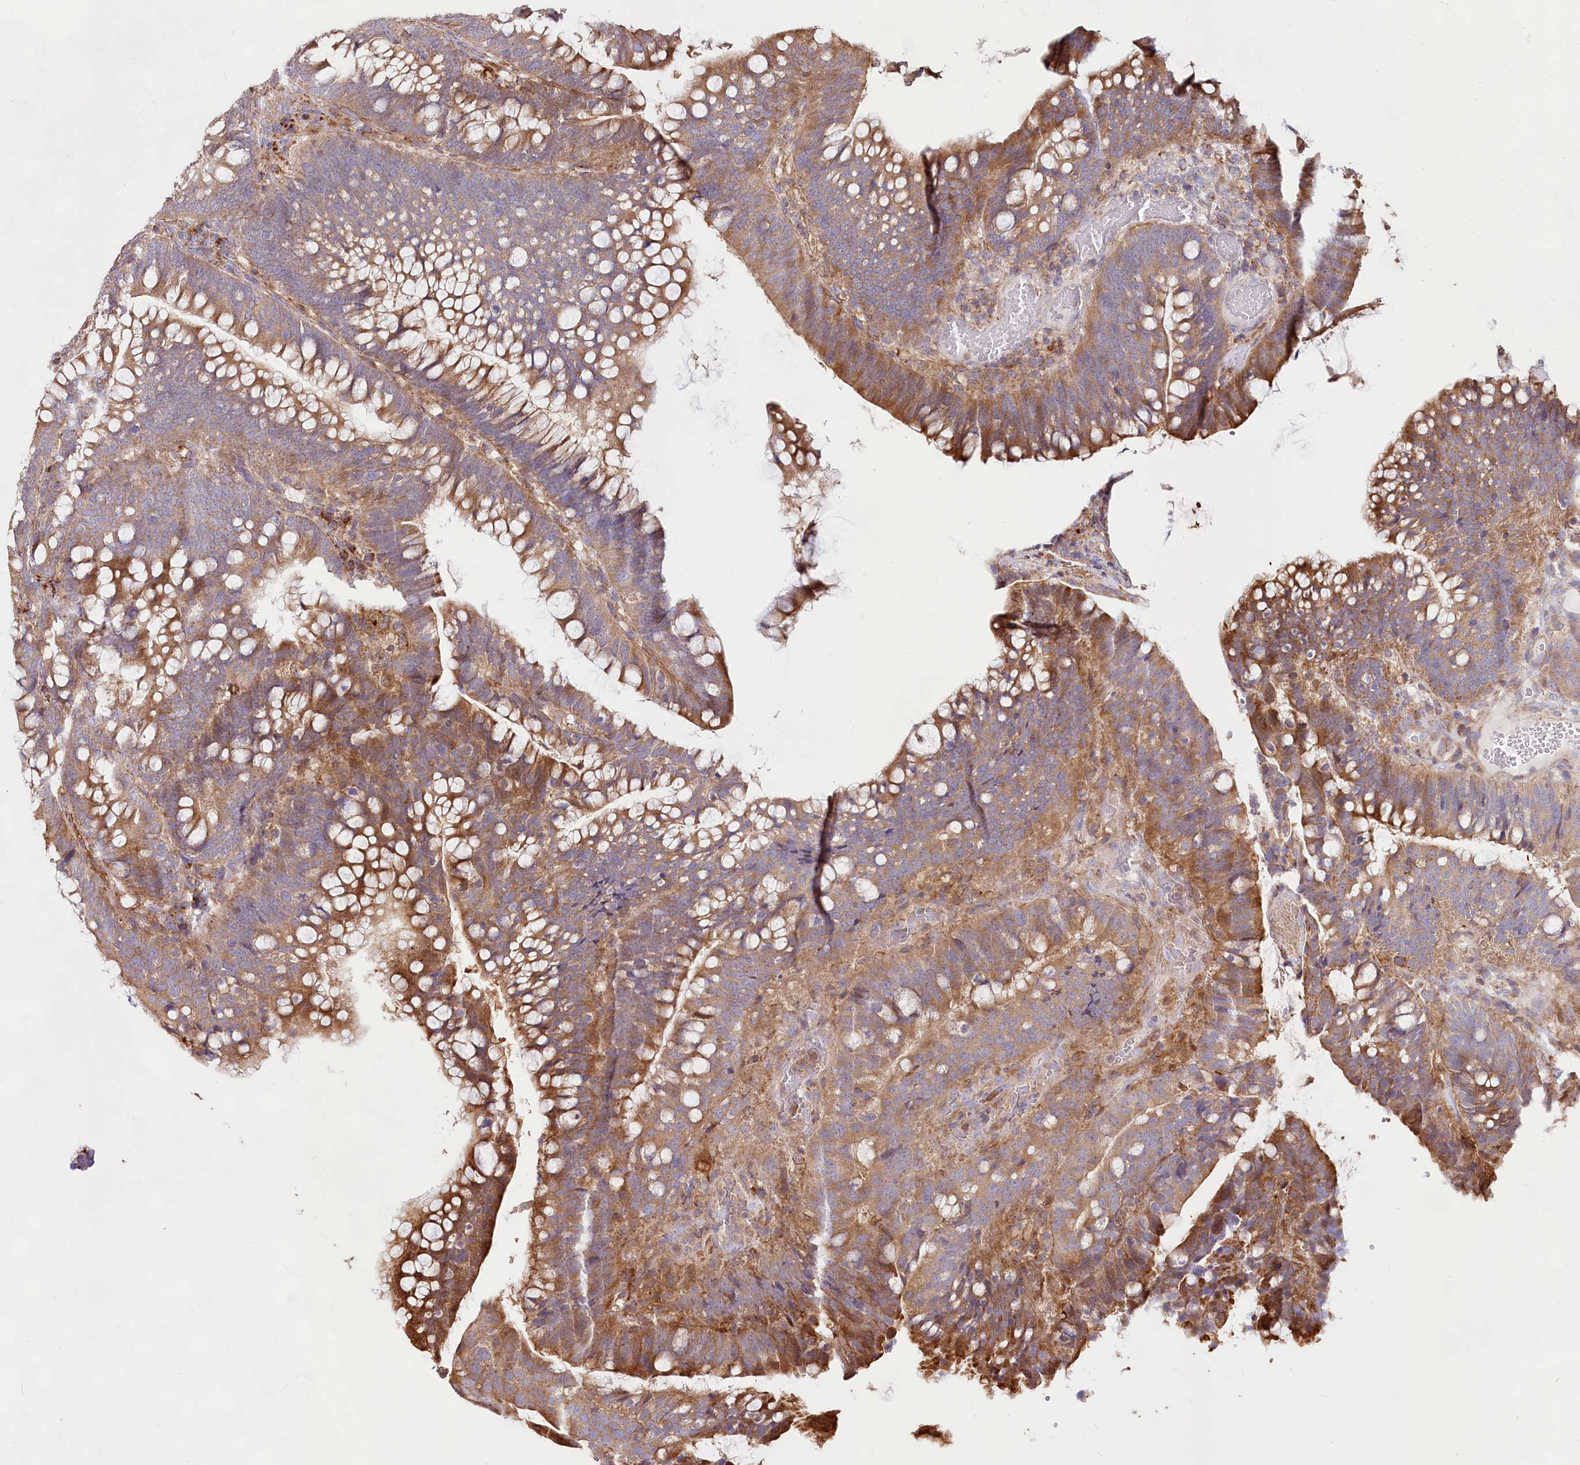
{"staining": {"intensity": "moderate", "quantity": ">75%", "location": "cytoplasmic/membranous"}, "tissue": "colorectal cancer", "cell_type": "Tumor cells", "image_type": "cancer", "snomed": [{"axis": "morphology", "description": "Adenocarcinoma, NOS"}, {"axis": "topography", "description": "Colon"}], "caption": "The immunohistochemical stain shows moderate cytoplasmic/membranous expression in tumor cells of colorectal cancer tissue.", "gene": "TASOR2", "patient": {"sex": "female", "age": 66}}